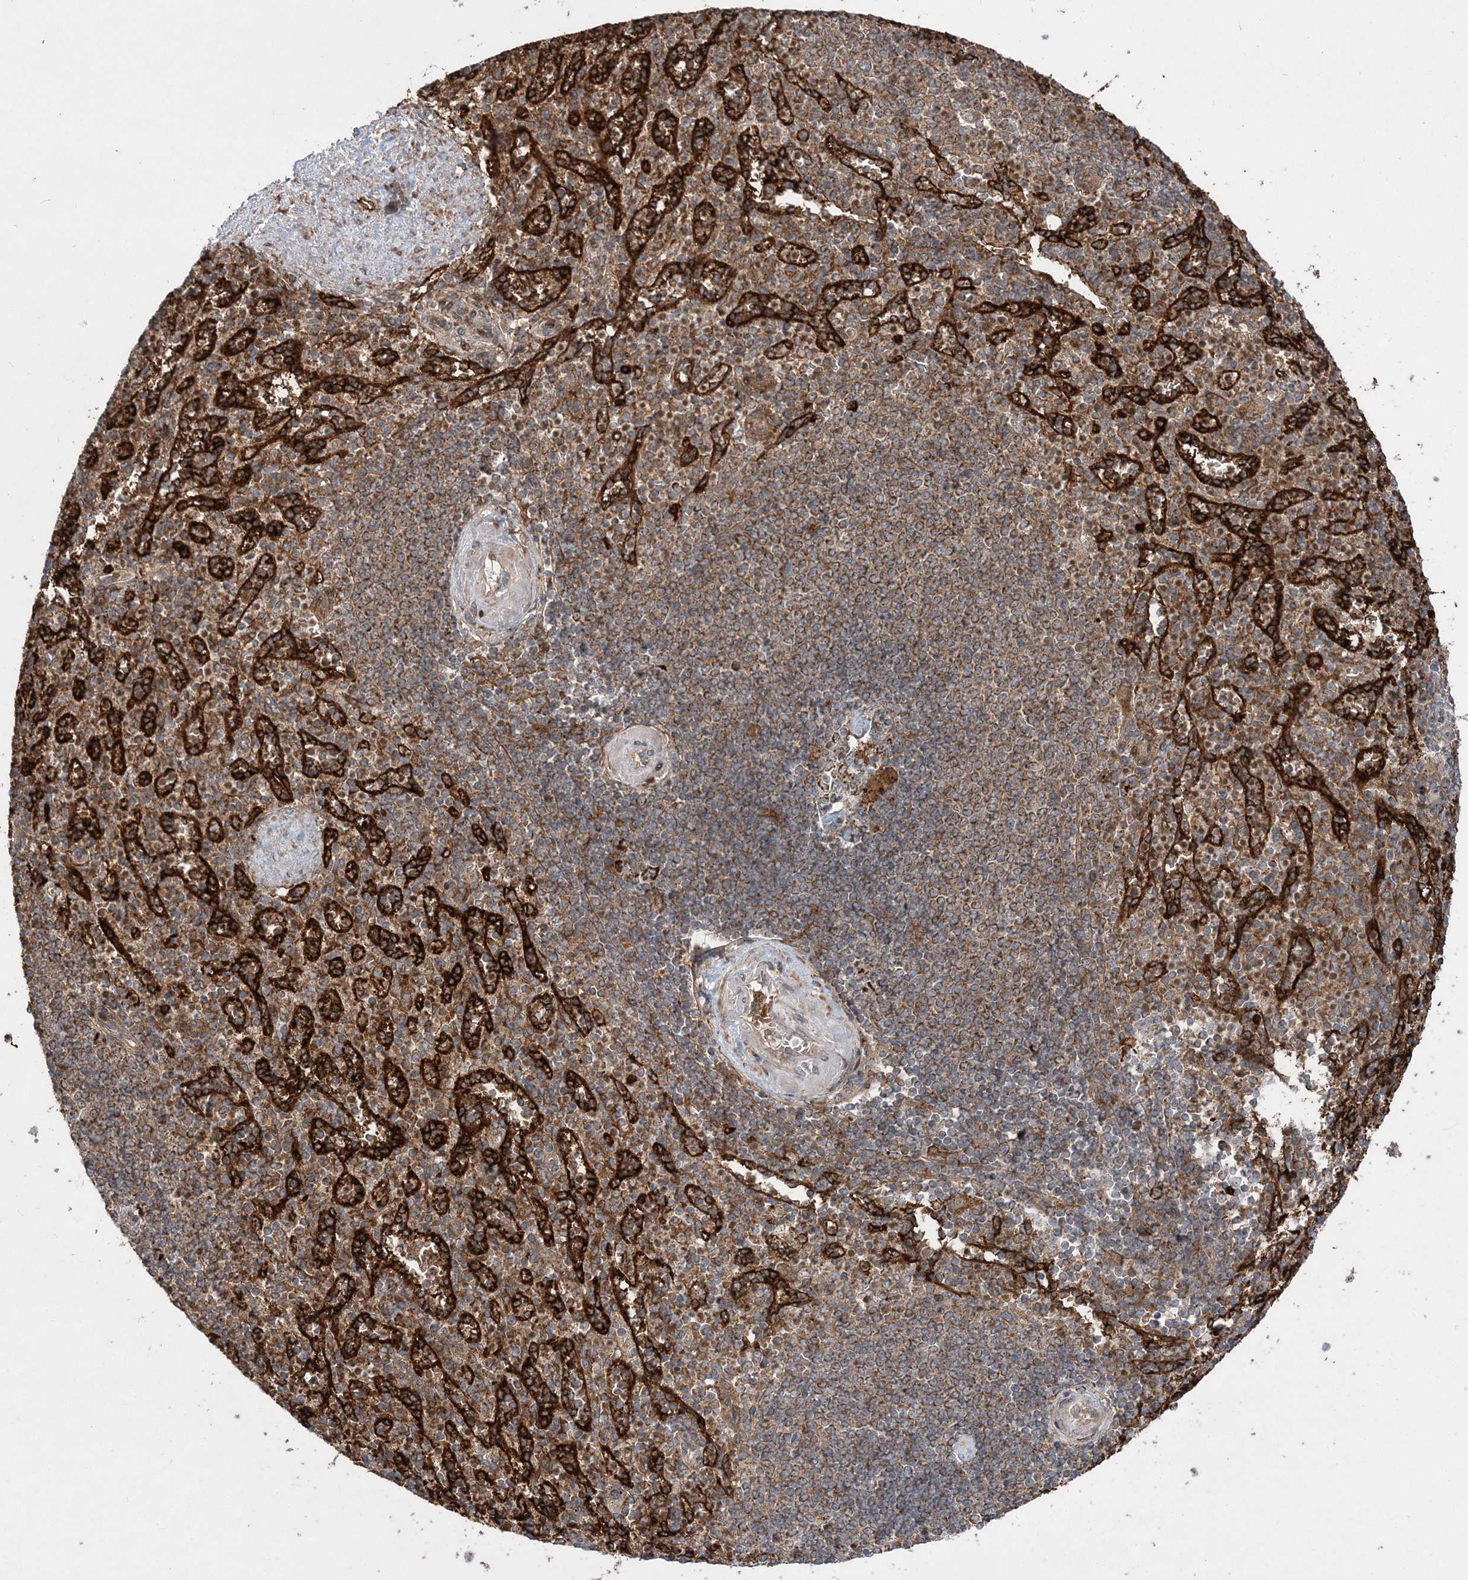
{"staining": {"intensity": "moderate", "quantity": ">75%", "location": "cytoplasmic/membranous"}, "tissue": "spleen", "cell_type": "Cells in red pulp", "image_type": "normal", "snomed": [{"axis": "morphology", "description": "Normal tissue, NOS"}, {"axis": "topography", "description": "Spleen"}], "caption": "High-magnification brightfield microscopy of benign spleen stained with DAB (brown) and counterstained with hematoxylin (blue). cells in red pulp exhibit moderate cytoplasmic/membranous staining is seen in approximately>75% of cells. The staining was performed using DAB to visualize the protein expression in brown, while the nuclei were stained in blue with hematoxylin (Magnification: 20x).", "gene": "LRPPRC", "patient": {"sex": "female", "age": 74}}